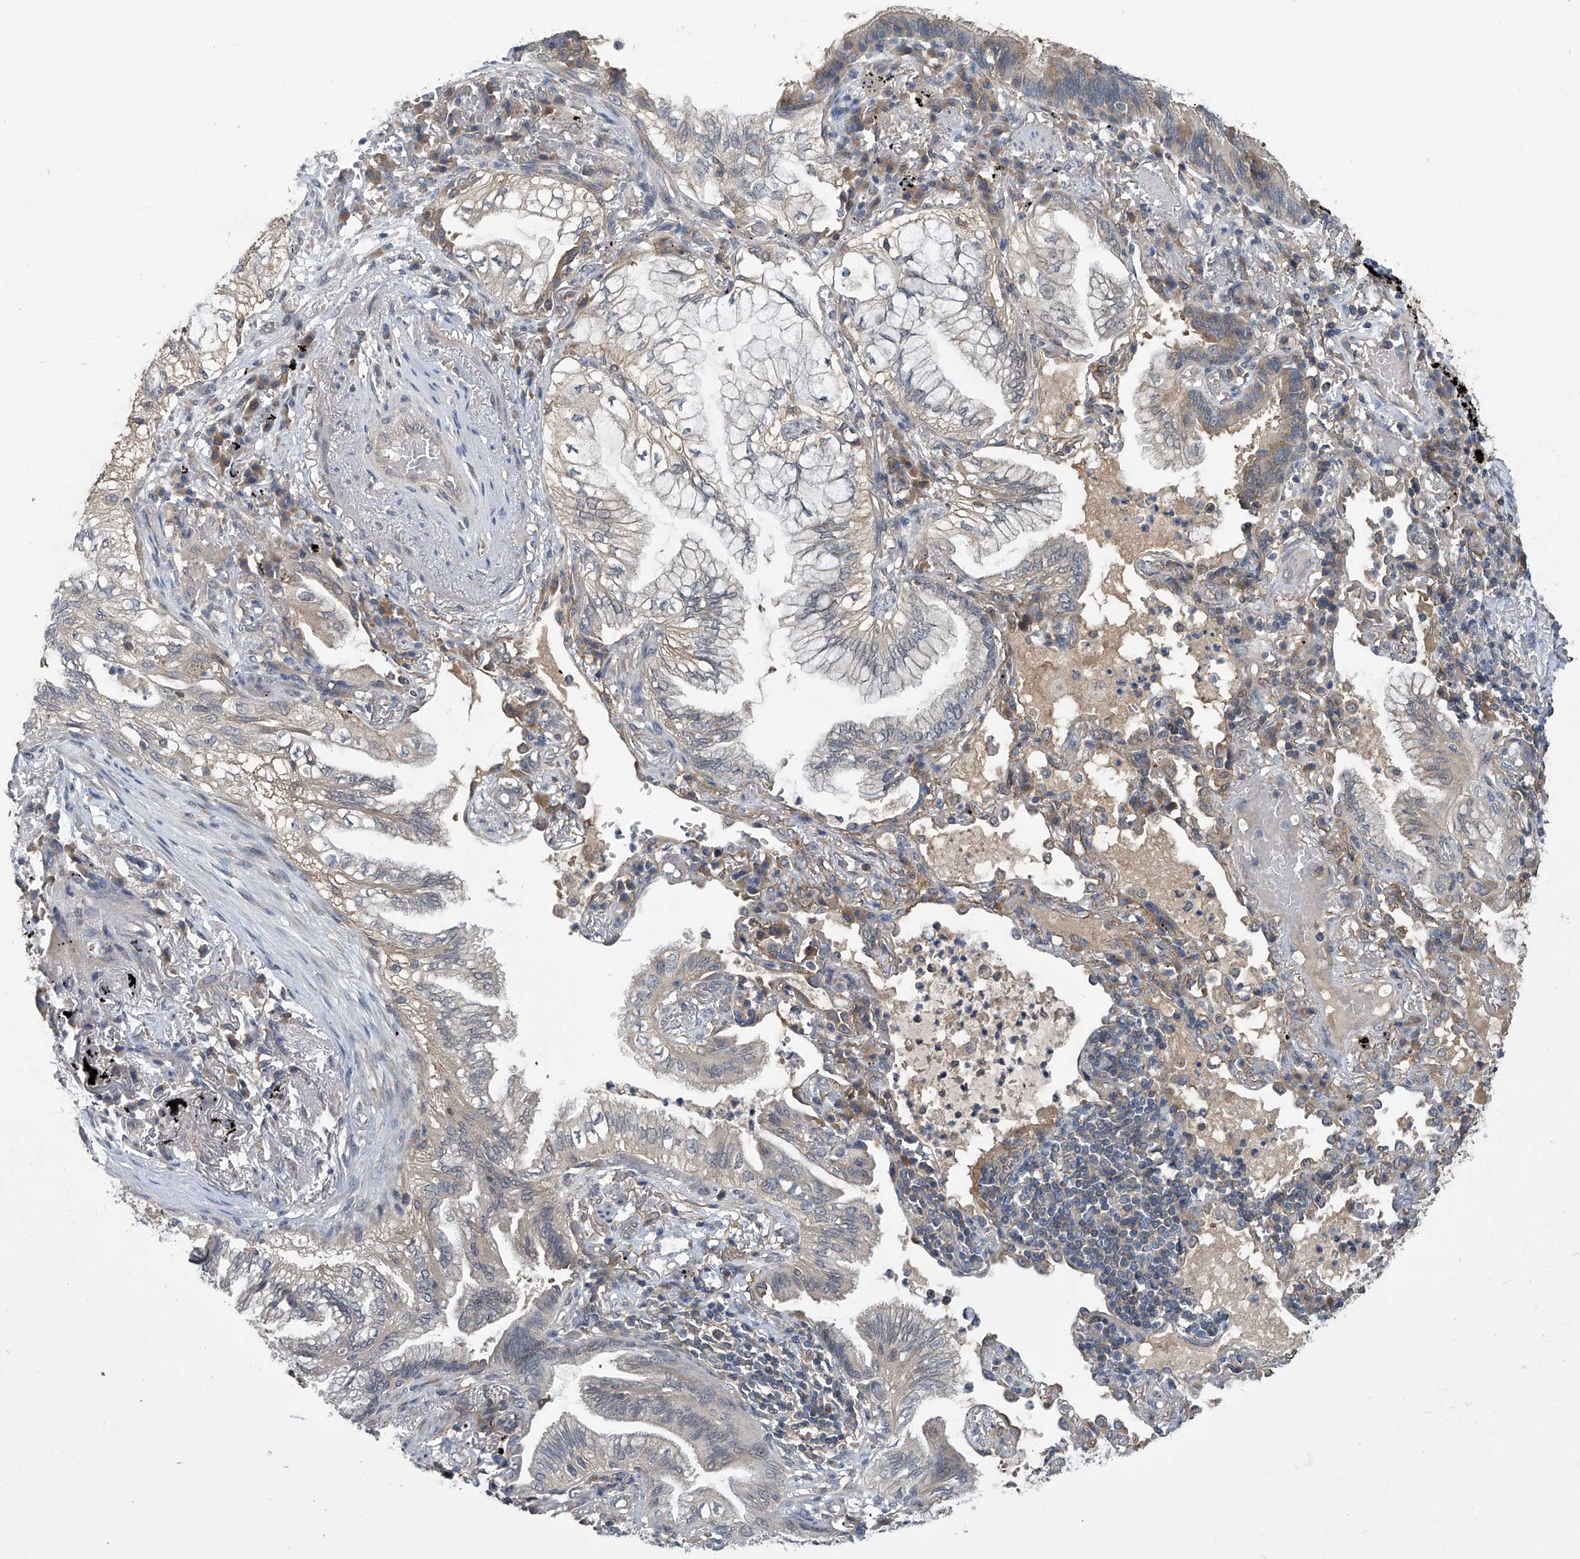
{"staining": {"intensity": "negative", "quantity": "none", "location": "none"}, "tissue": "lung cancer", "cell_type": "Tumor cells", "image_type": "cancer", "snomed": [{"axis": "morphology", "description": "Adenocarcinoma, NOS"}, {"axis": "topography", "description": "Lung"}], "caption": "This is an immunohistochemistry (IHC) histopathology image of human adenocarcinoma (lung). There is no staining in tumor cells.", "gene": "ANKRD34A", "patient": {"sex": "female", "age": 70}}